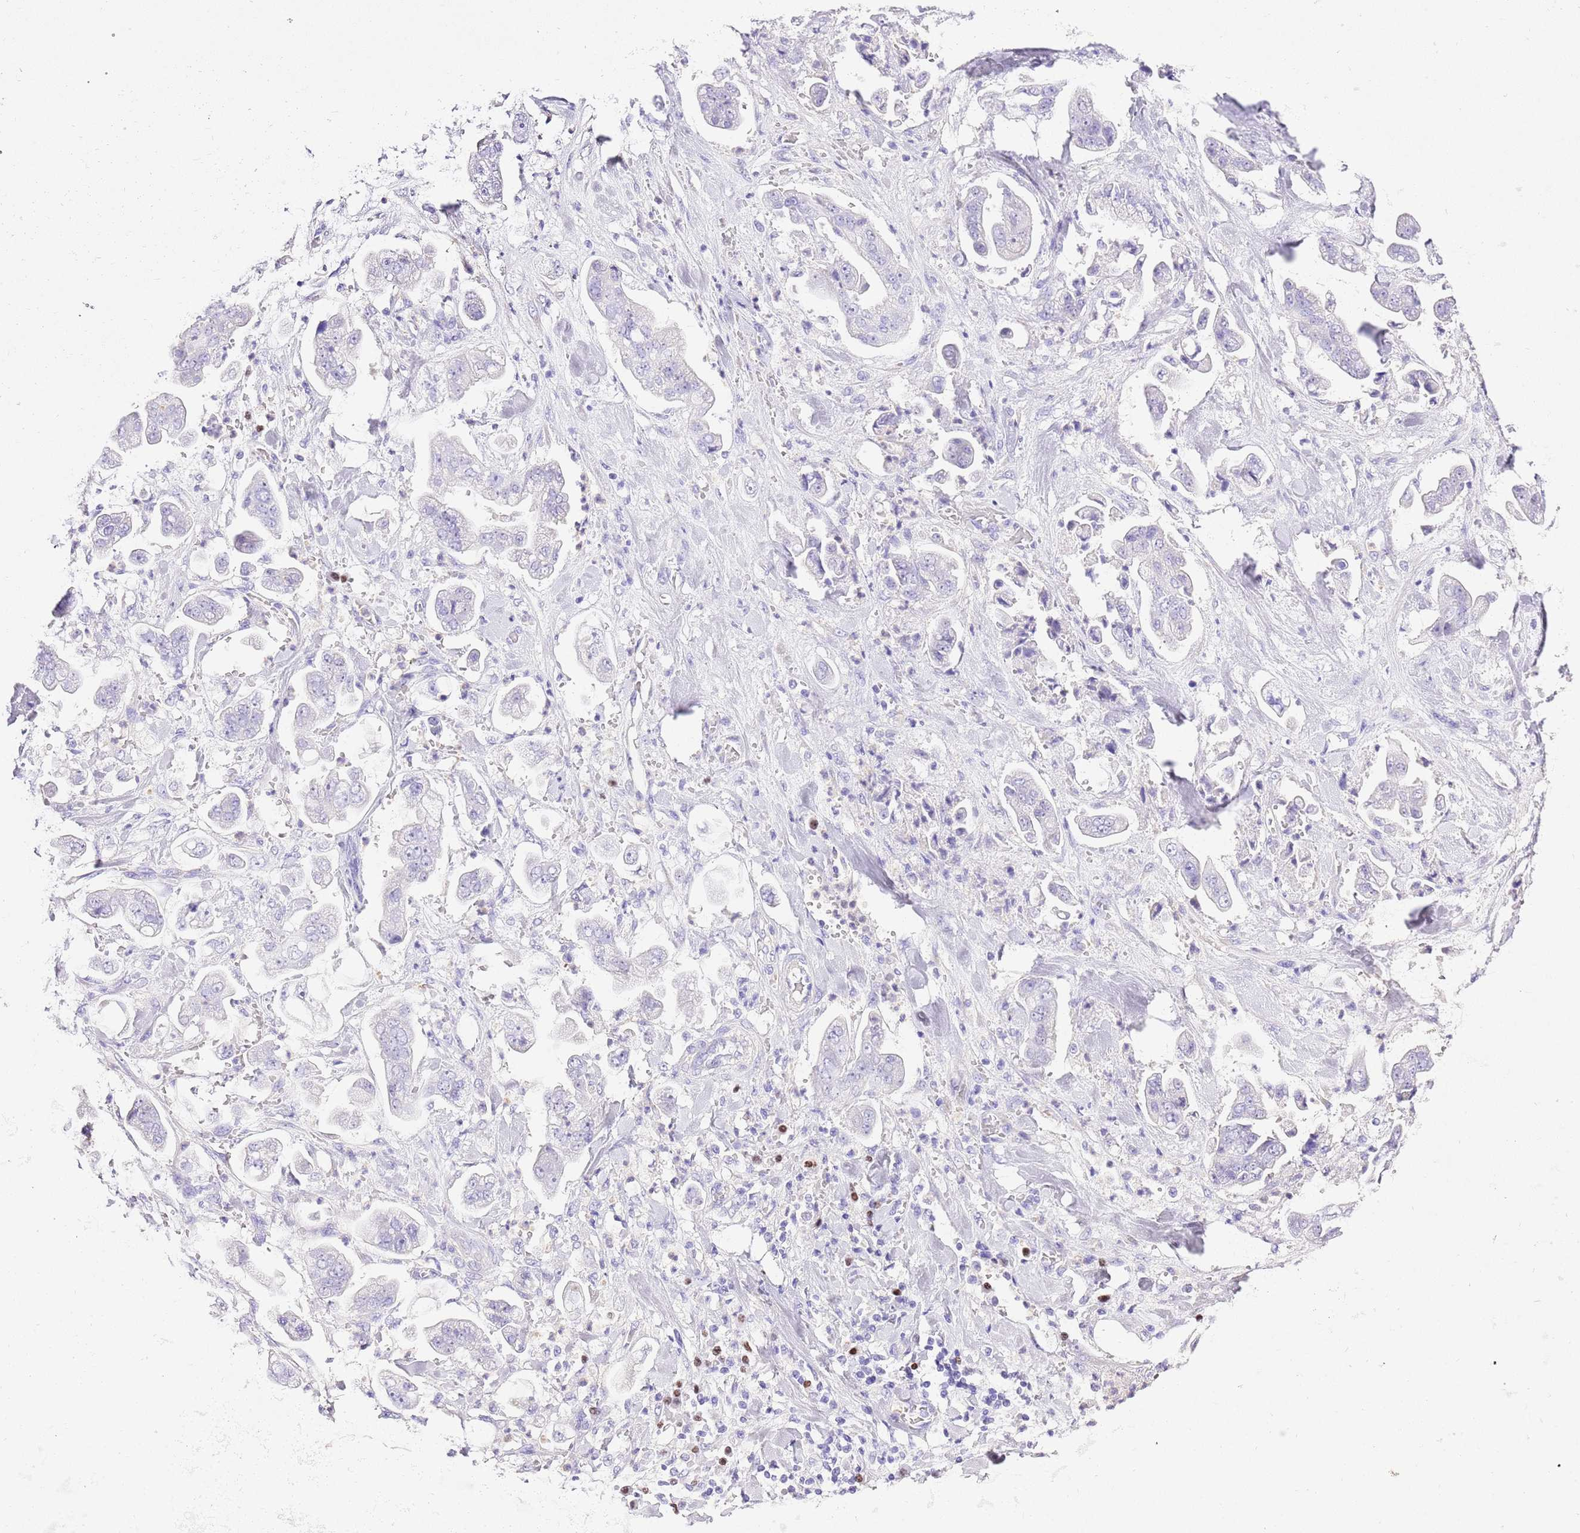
{"staining": {"intensity": "negative", "quantity": "none", "location": "none"}, "tissue": "stomach cancer", "cell_type": "Tumor cells", "image_type": "cancer", "snomed": [{"axis": "morphology", "description": "Adenocarcinoma, NOS"}, {"axis": "topography", "description": "Stomach"}], "caption": "An immunohistochemistry (IHC) photomicrograph of adenocarcinoma (stomach) is shown. There is no staining in tumor cells of adenocarcinoma (stomach).", "gene": "BHLHA15", "patient": {"sex": "male", "age": 62}}